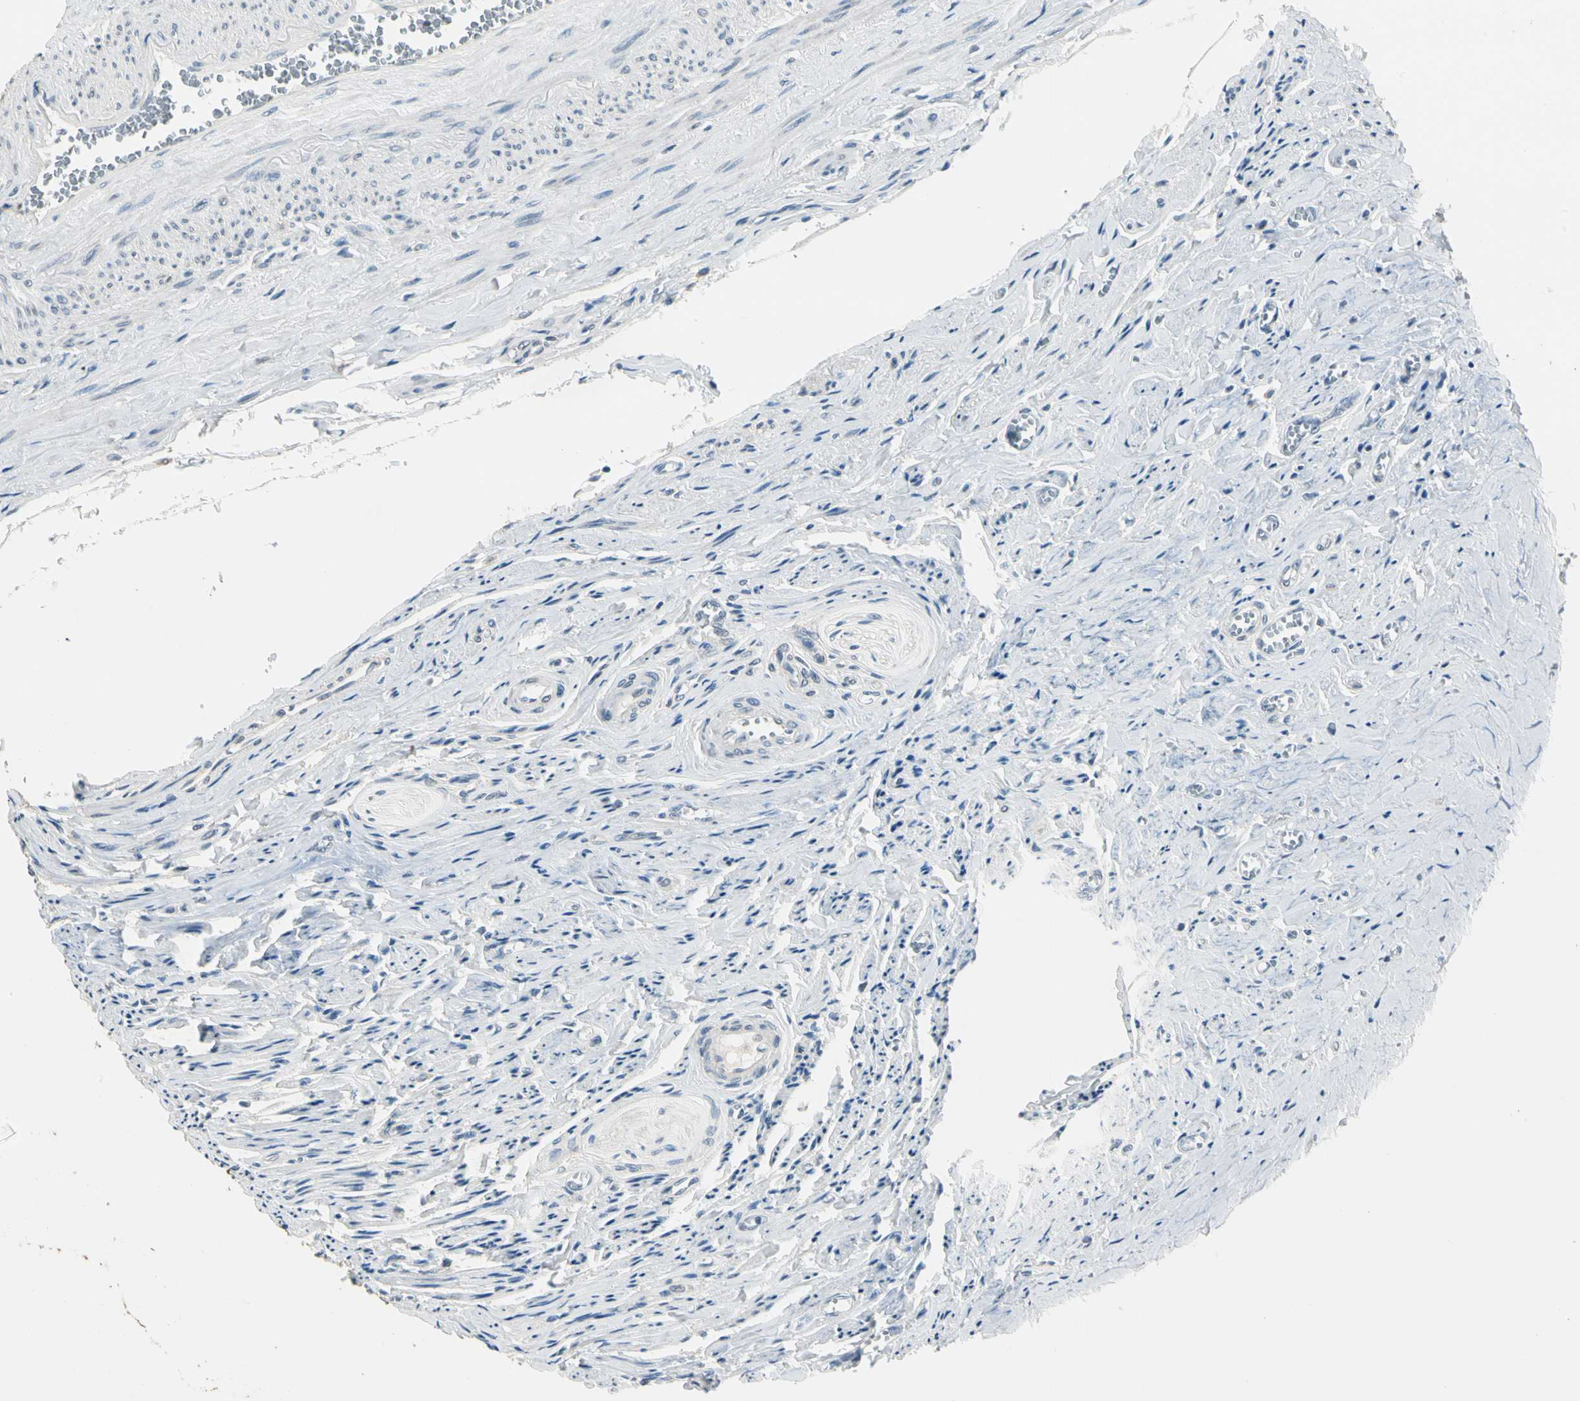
{"staining": {"intensity": "negative", "quantity": "none", "location": "none"}, "tissue": "ovary", "cell_type": "Ovarian stroma cells", "image_type": "normal", "snomed": [{"axis": "morphology", "description": "Normal tissue, NOS"}, {"axis": "topography", "description": "Ovary"}], "caption": "Image shows no significant protein staining in ovarian stroma cells of normal ovary.", "gene": "MAP3K7", "patient": {"sex": "female", "age": 53}}